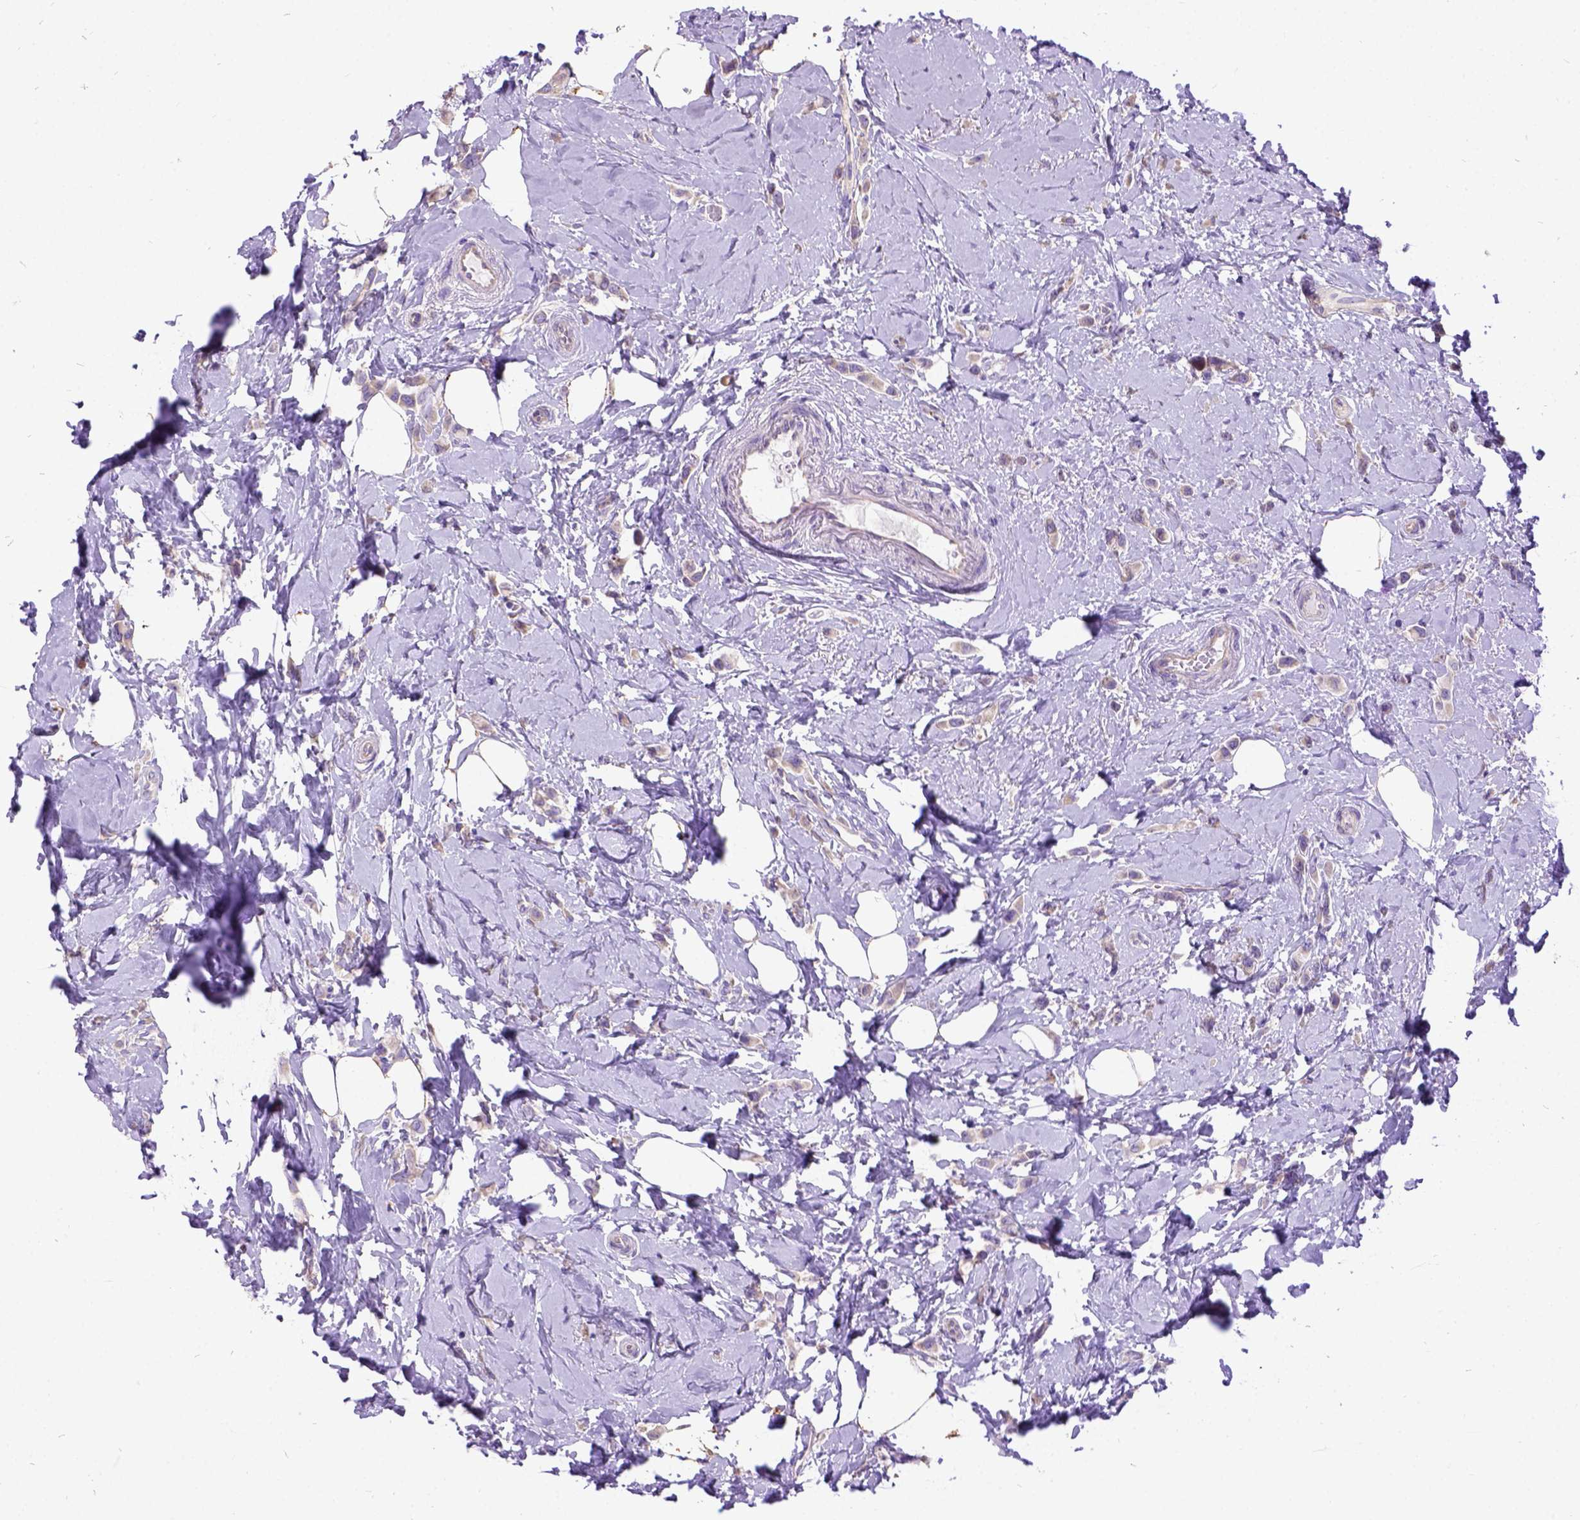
{"staining": {"intensity": "negative", "quantity": "none", "location": "none"}, "tissue": "breast cancer", "cell_type": "Tumor cells", "image_type": "cancer", "snomed": [{"axis": "morphology", "description": "Lobular carcinoma"}, {"axis": "topography", "description": "Breast"}], "caption": "There is no significant positivity in tumor cells of lobular carcinoma (breast).", "gene": "CFAP54", "patient": {"sex": "female", "age": 66}}